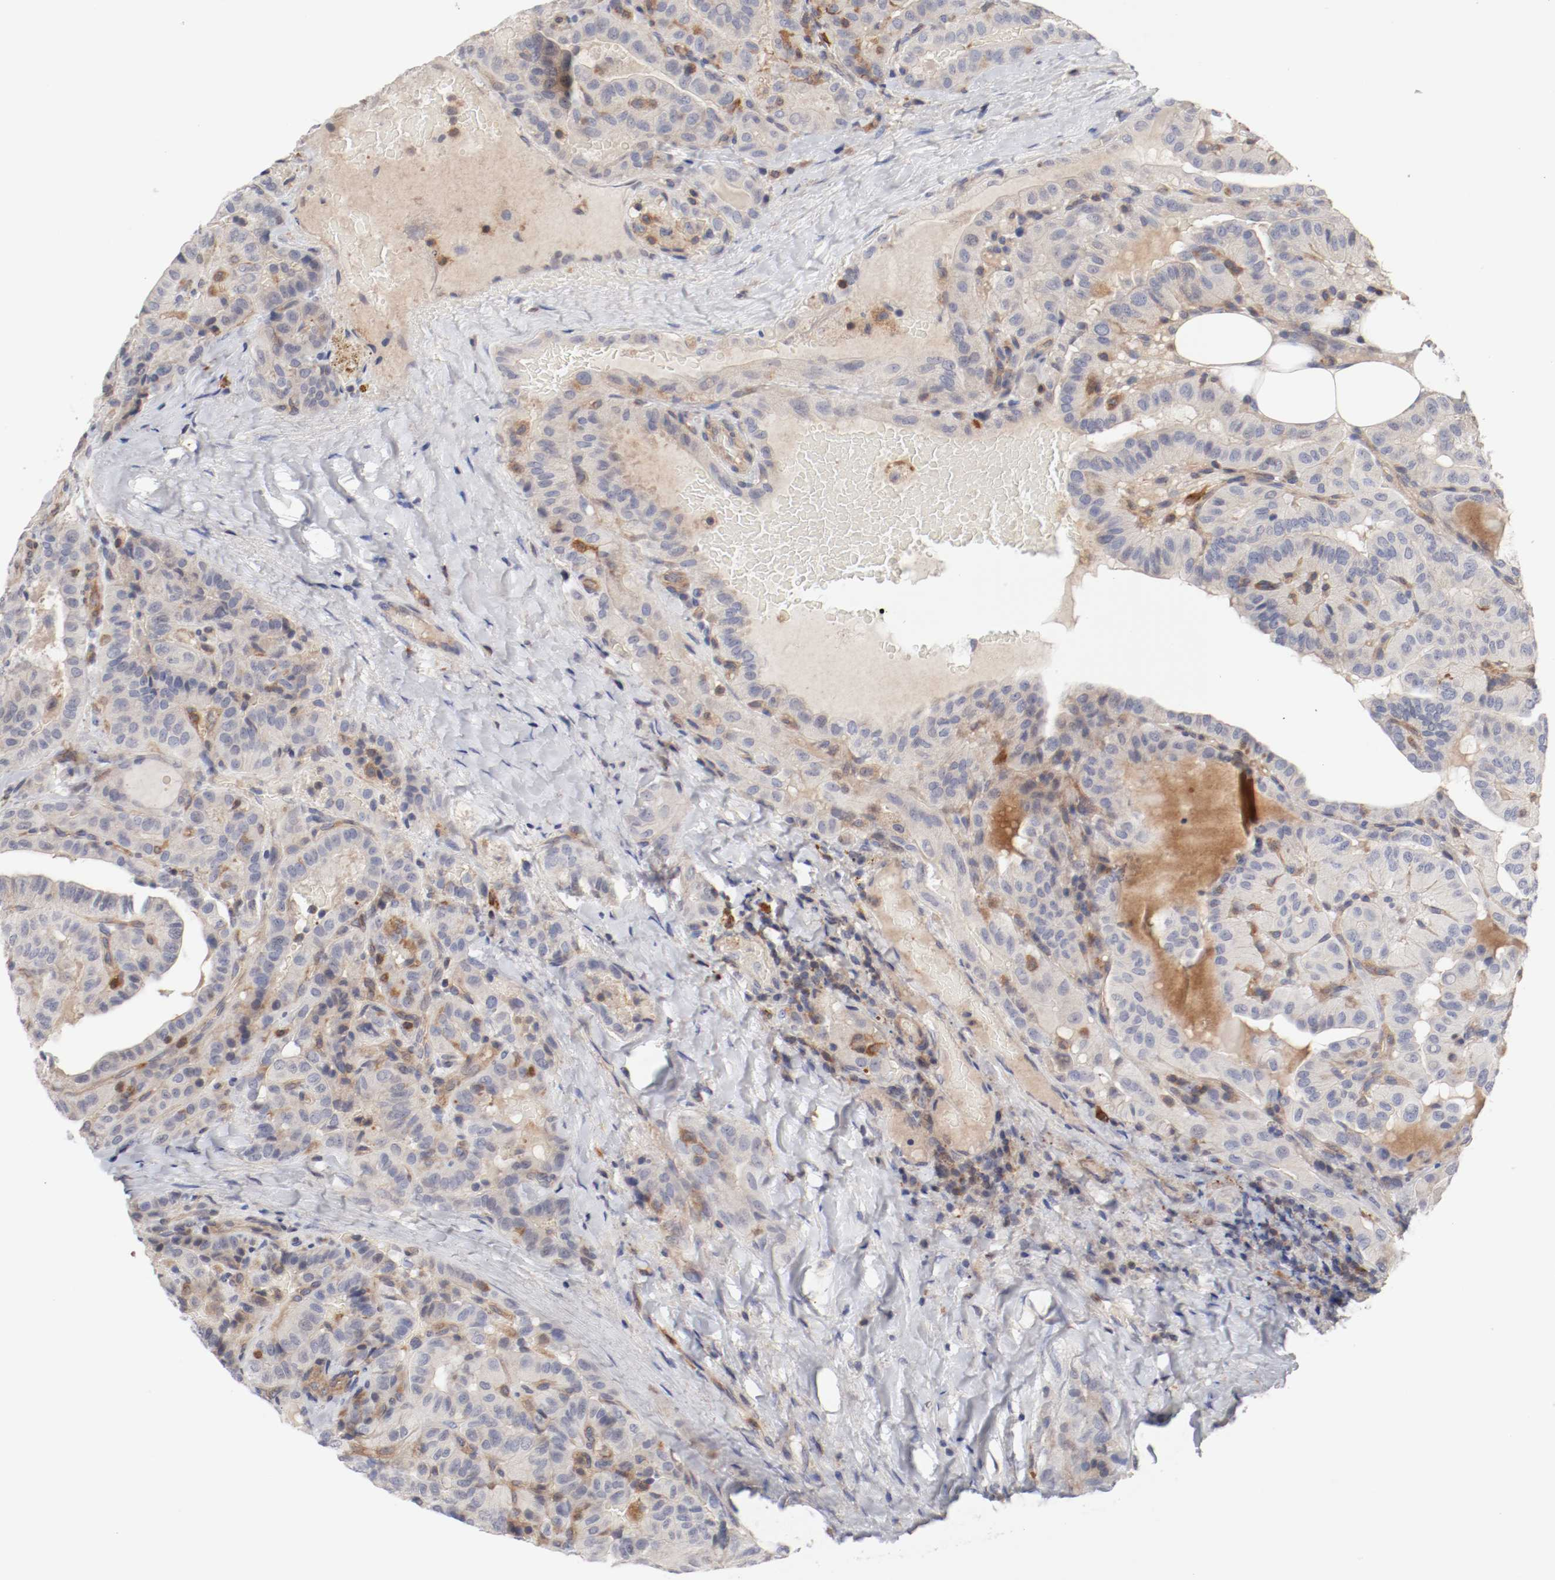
{"staining": {"intensity": "weak", "quantity": "25%-75%", "location": "cytoplasmic/membranous"}, "tissue": "thyroid cancer", "cell_type": "Tumor cells", "image_type": "cancer", "snomed": [{"axis": "morphology", "description": "Papillary adenocarcinoma, NOS"}, {"axis": "topography", "description": "Thyroid gland"}], "caption": "Thyroid cancer (papillary adenocarcinoma) tissue exhibits weak cytoplasmic/membranous expression in approximately 25%-75% of tumor cells (DAB = brown stain, brightfield microscopy at high magnification).", "gene": "CBL", "patient": {"sex": "male", "age": 77}}